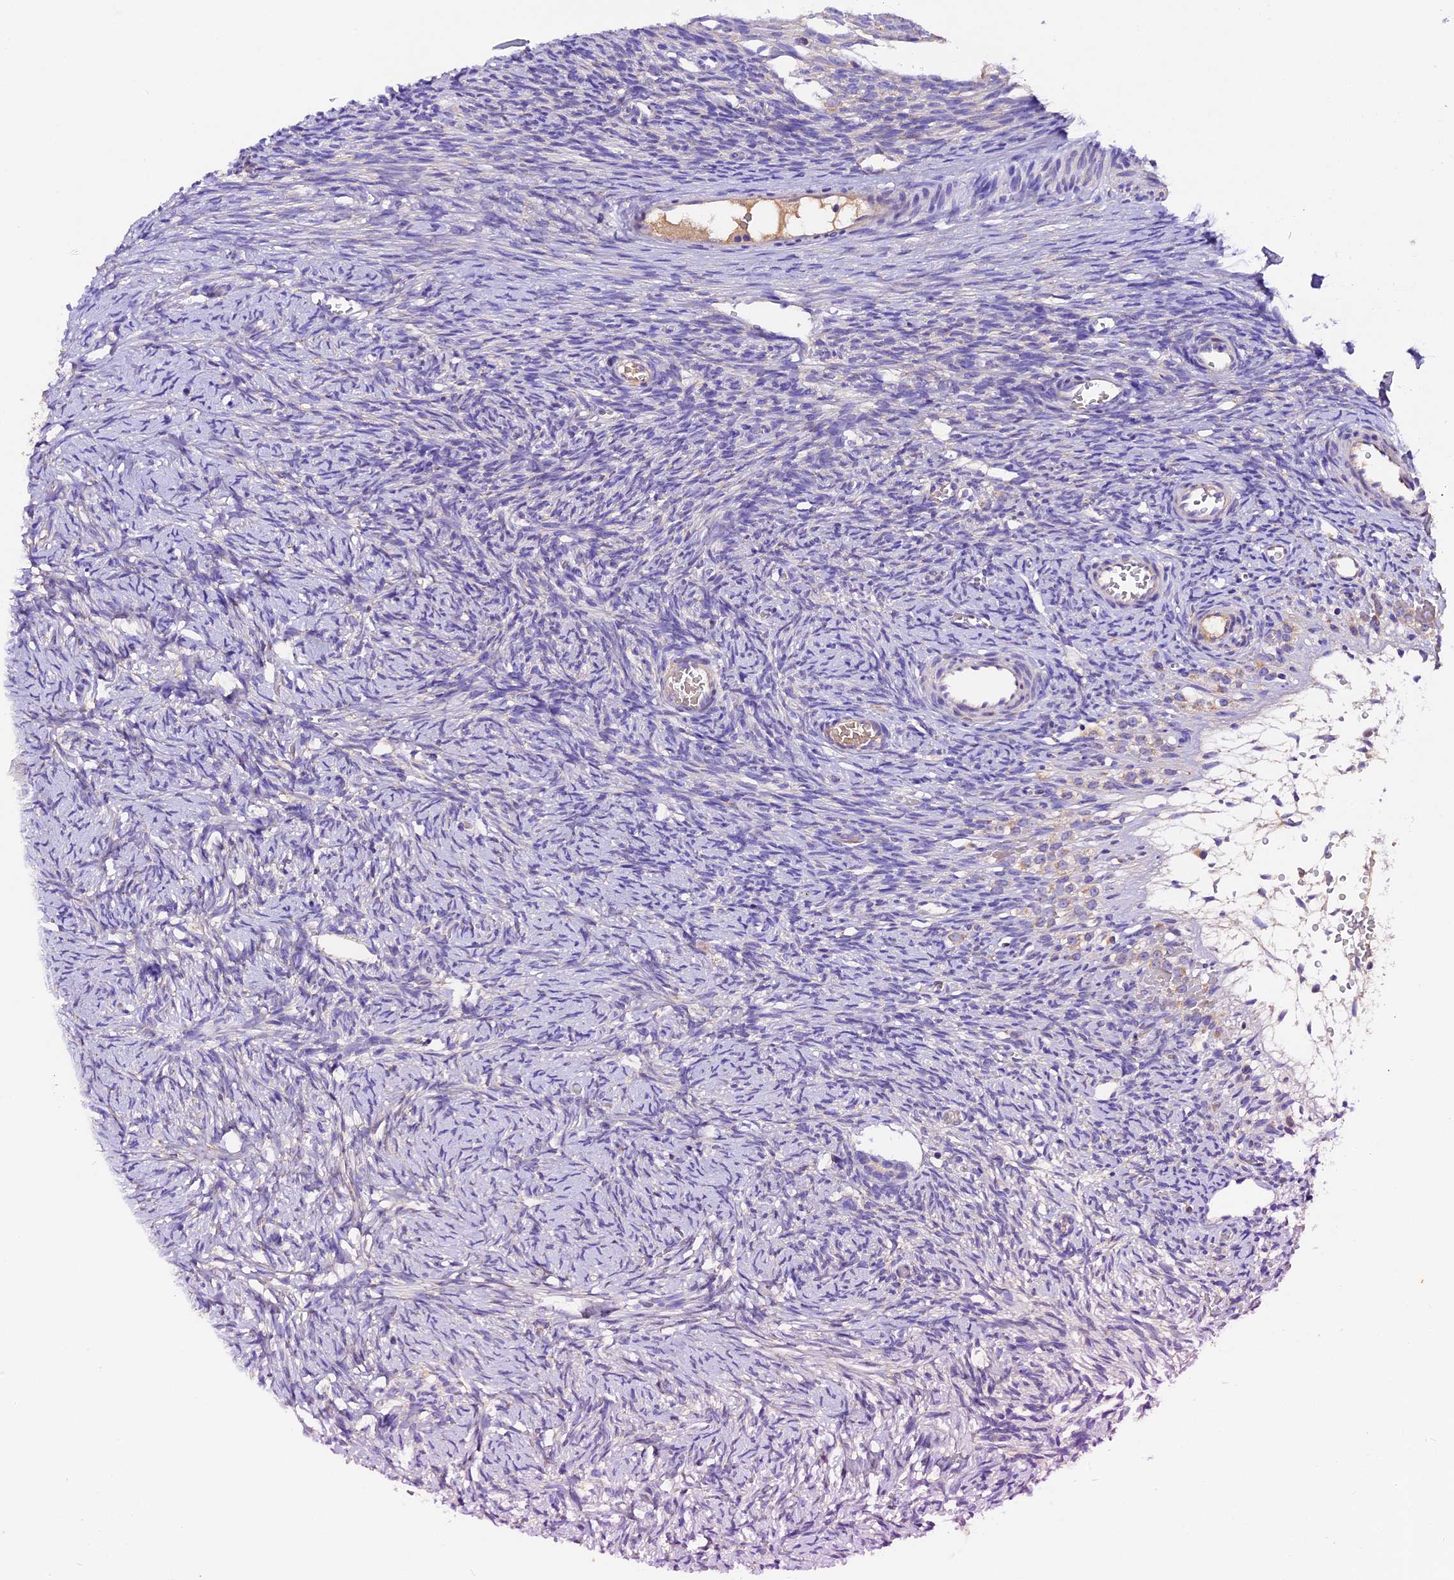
{"staining": {"intensity": "negative", "quantity": "none", "location": "none"}, "tissue": "ovary", "cell_type": "Ovarian stroma cells", "image_type": "normal", "snomed": [{"axis": "morphology", "description": "Normal tissue, NOS"}, {"axis": "topography", "description": "Ovary"}], "caption": "Immunohistochemical staining of normal human ovary reveals no significant positivity in ovarian stroma cells.", "gene": "SIX5", "patient": {"sex": "female", "age": 39}}